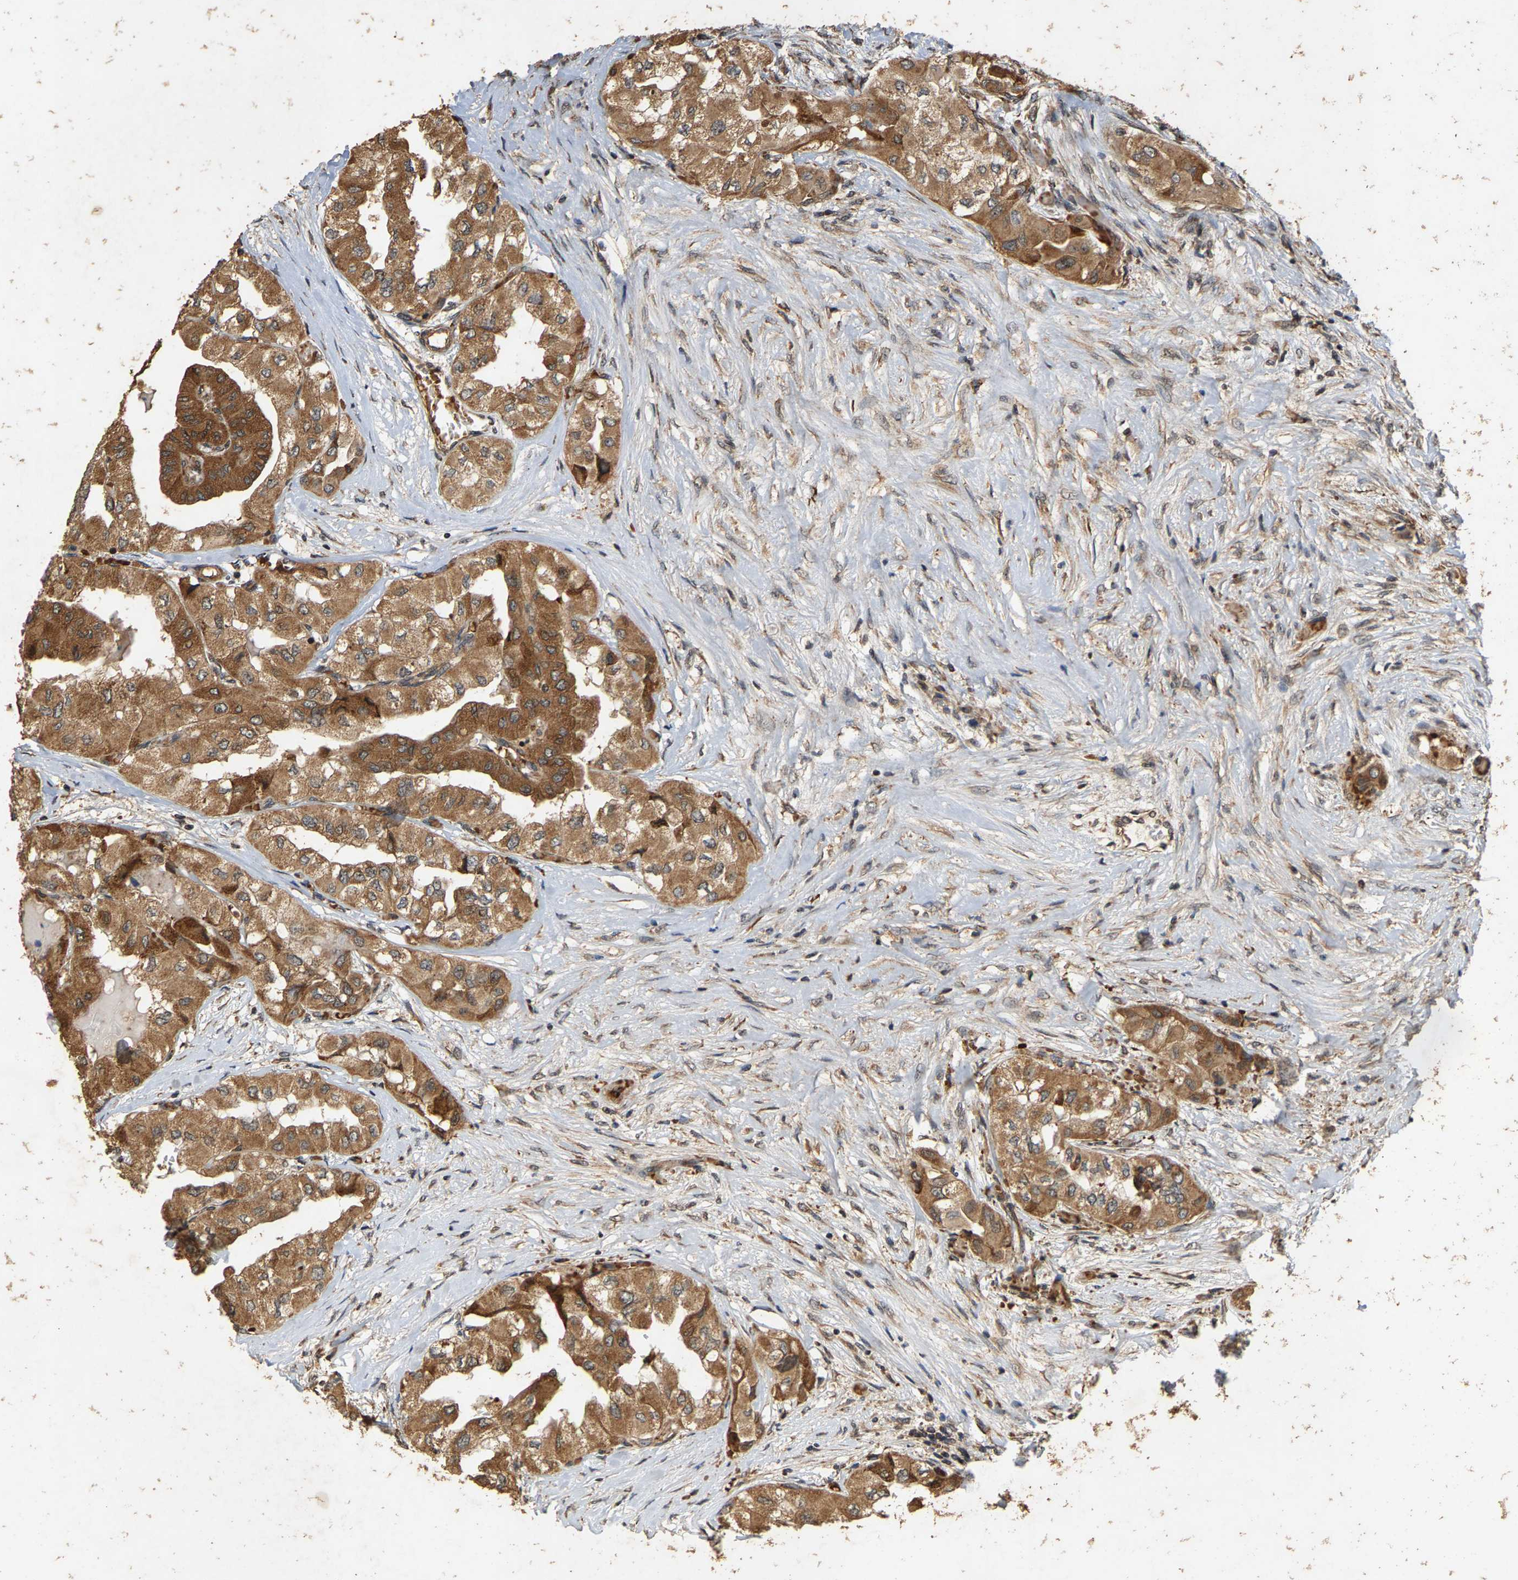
{"staining": {"intensity": "moderate", "quantity": ">75%", "location": "cytoplasmic/membranous"}, "tissue": "thyroid cancer", "cell_type": "Tumor cells", "image_type": "cancer", "snomed": [{"axis": "morphology", "description": "Papillary adenocarcinoma, NOS"}, {"axis": "topography", "description": "Thyroid gland"}], "caption": "Protein analysis of thyroid cancer (papillary adenocarcinoma) tissue demonstrates moderate cytoplasmic/membranous expression in about >75% of tumor cells. Nuclei are stained in blue.", "gene": "CIDEC", "patient": {"sex": "female", "age": 59}}